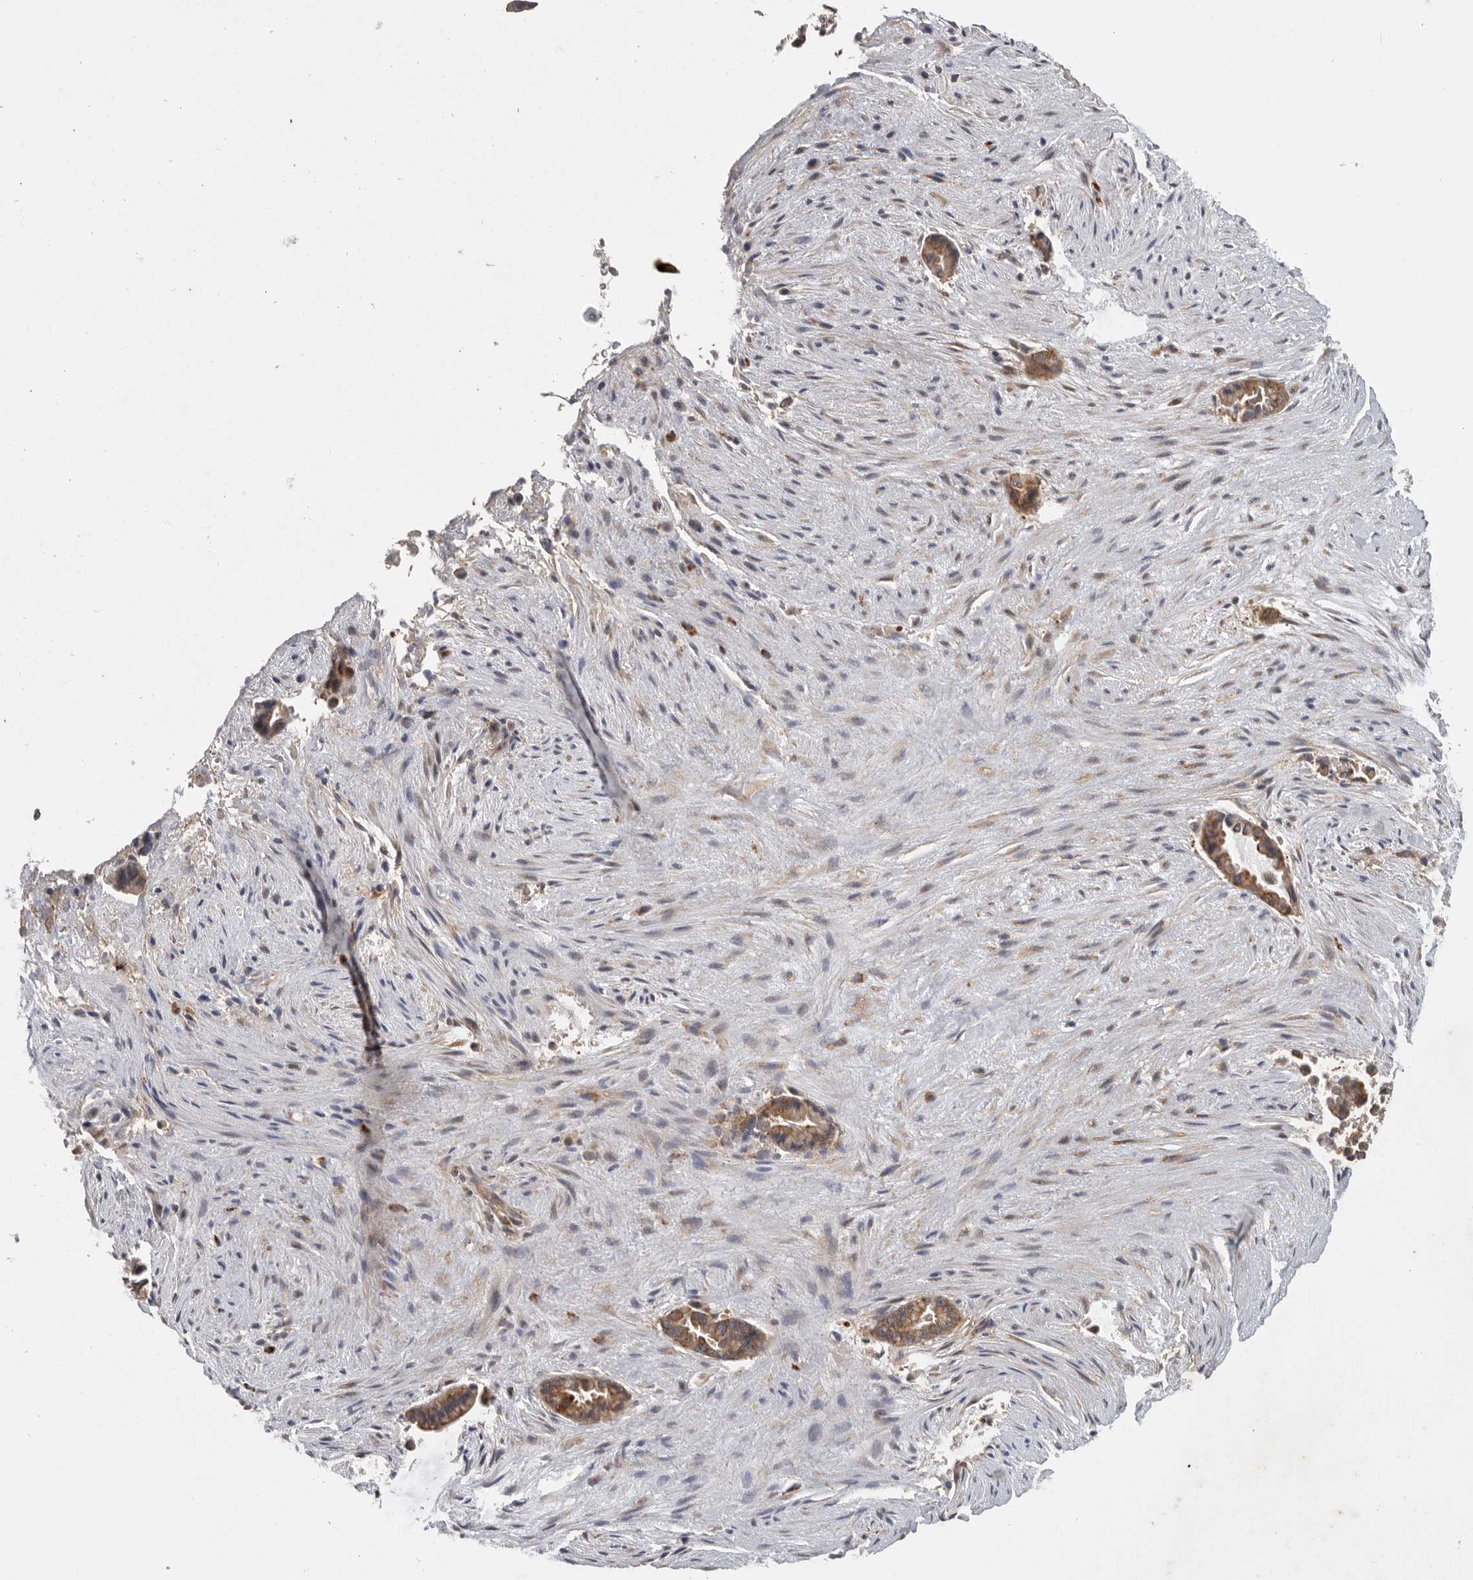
{"staining": {"intensity": "moderate", "quantity": ">75%", "location": "cytoplasmic/membranous"}, "tissue": "liver cancer", "cell_type": "Tumor cells", "image_type": "cancer", "snomed": [{"axis": "morphology", "description": "Cholangiocarcinoma"}, {"axis": "topography", "description": "Liver"}], "caption": "A micrograph showing moderate cytoplasmic/membranous staining in approximately >75% of tumor cells in liver cholangiocarcinoma, as visualized by brown immunohistochemical staining.", "gene": "C1orf109", "patient": {"sex": "female", "age": 55}}